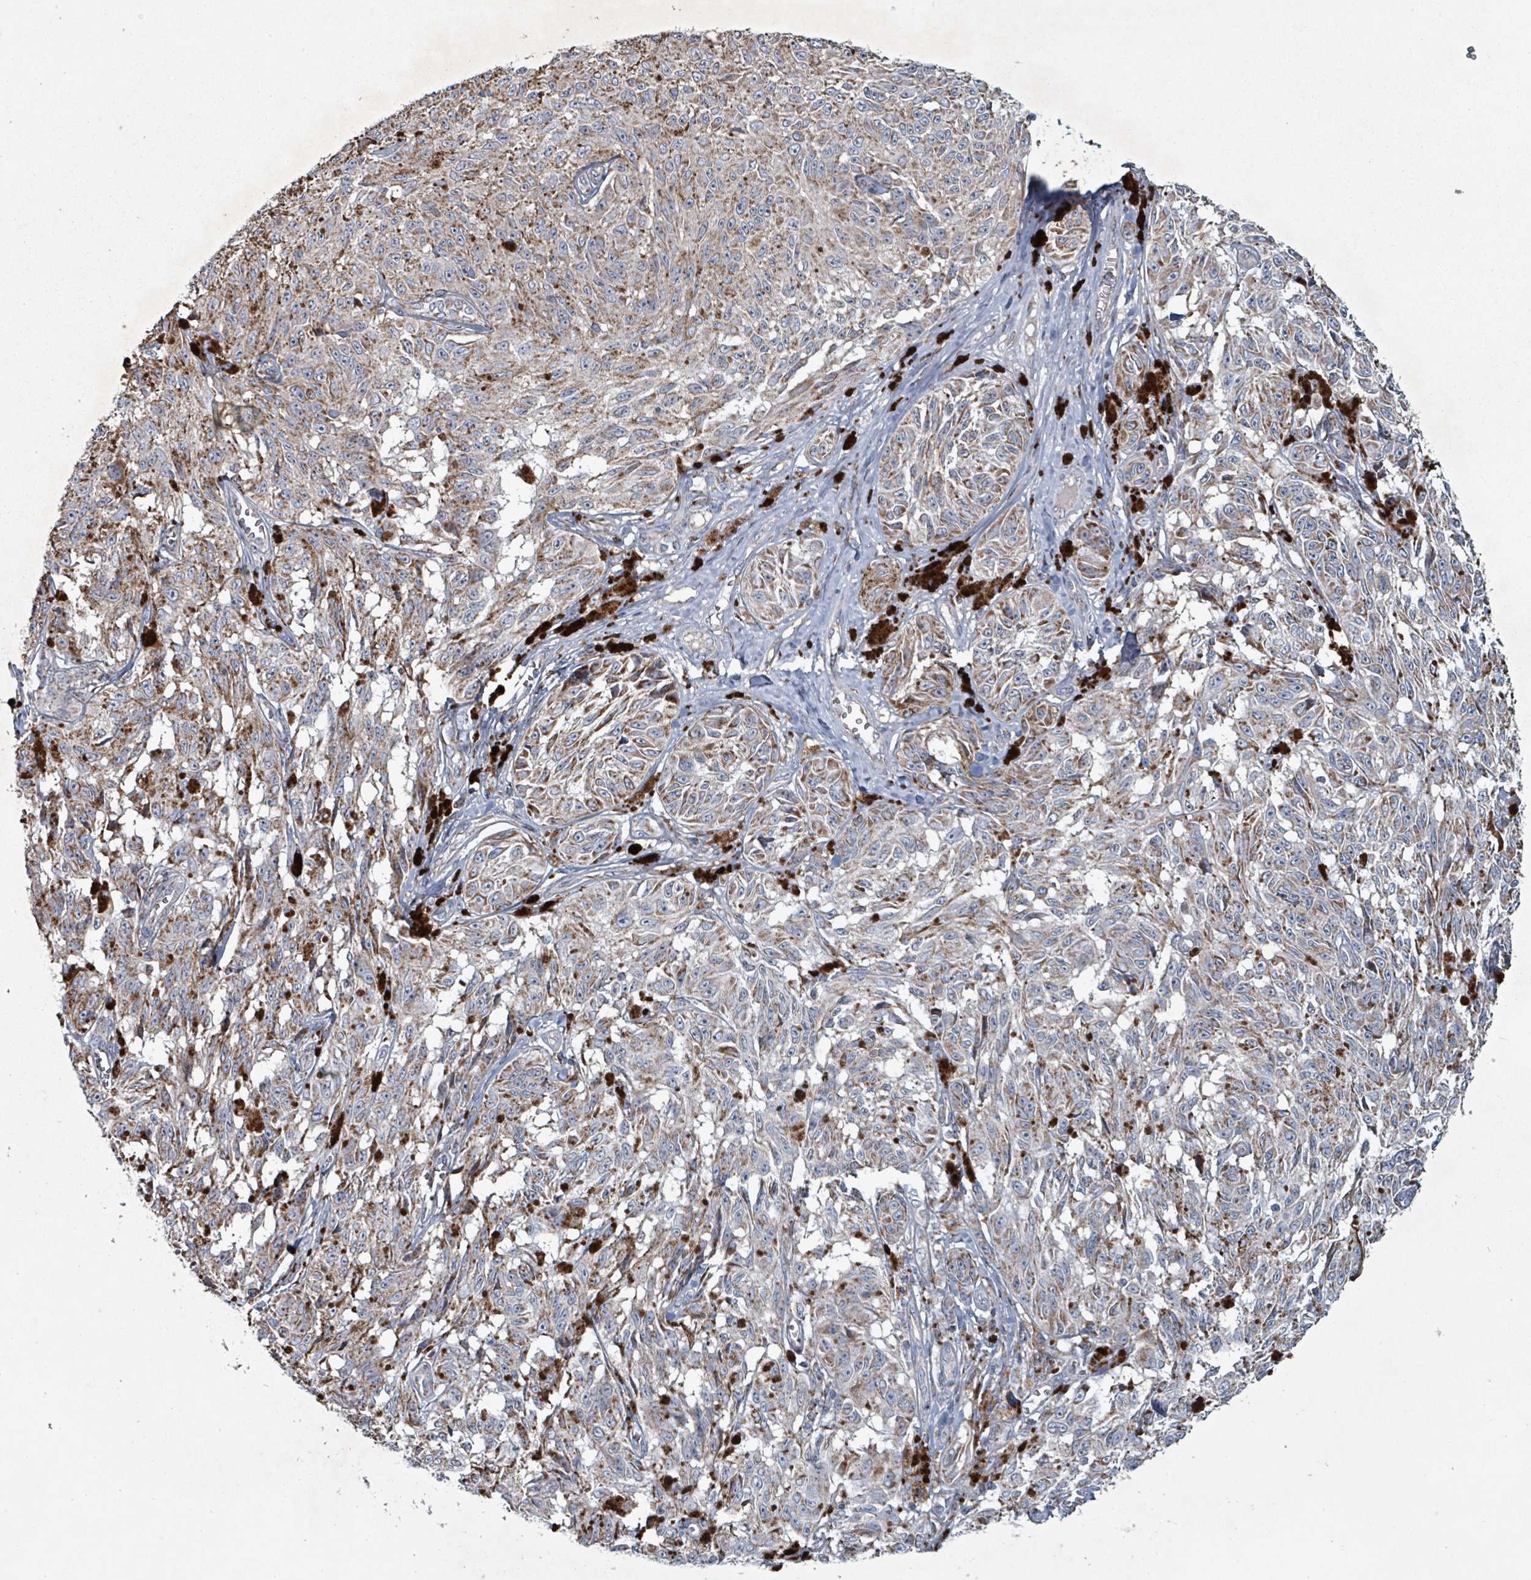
{"staining": {"intensity": "moderate", "quantity": "25%-75%", "location": "cytoplasmic/membranous"}, "tissue": "melanoma", "cell_type": "Tumor cells", "image_type": "cancer", "snomed": [{"axis": "morphology", "description": "Malignant melanoma, NOS"}, {"axis": "topography", "description": "Skin"}], "caption": "This photomicrograph demonstrates melanoma stained with immunohistochemistry to label a protein in brown. The cytoplasmic/membranous of tumor cells show moderate positivity for the protein. Nuclei are counter-stained blue.", "gene": "ABHD18", "patient": {"sex": "male", "age": 68}}